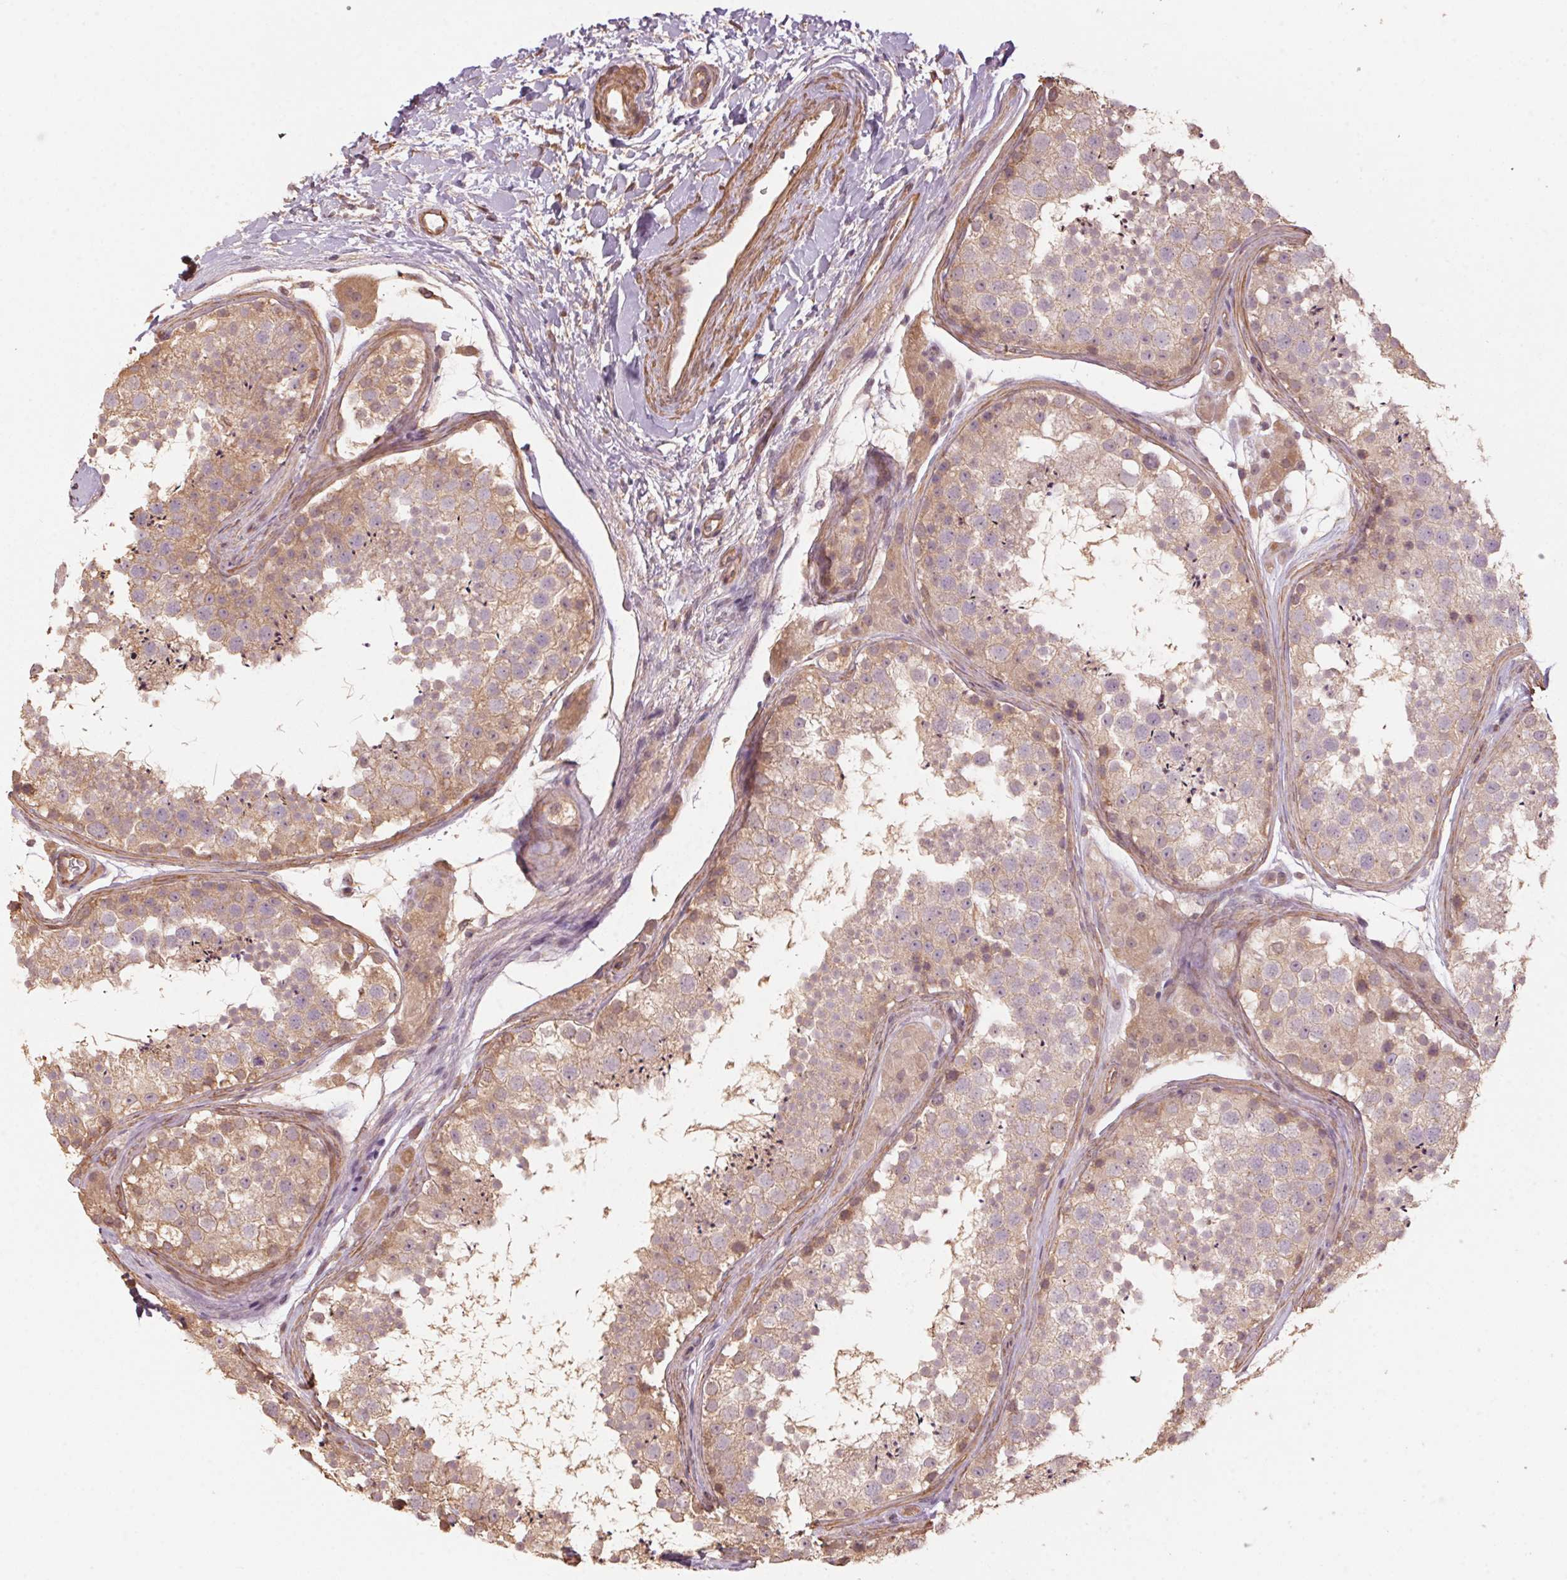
{"staining": {"intensity": "weak", "quantity": ">75%", "location": "cytoplasmic/membranous"}, "tissue": "testis", "cell_type": "Cells in seminiferous ducts", "image_type": "normal", "snomed": [{"axis": "morphology", "description": "Normal tissue, NOS"}, {"axis": "topography", "description": "Testis"}], "caption": "Testis stained with IHC shows weak cytoplasmic/membranous positivity in about >75% of cells in seminiferous ducts. (Stains: DAB (3,3'-diaminobenzidine) in brown, nuclei in blue, Microscopy: brightfield microscopy at high magnification).", "gene": "QDPR", "patient": {"sex": "male", "age": 41}}